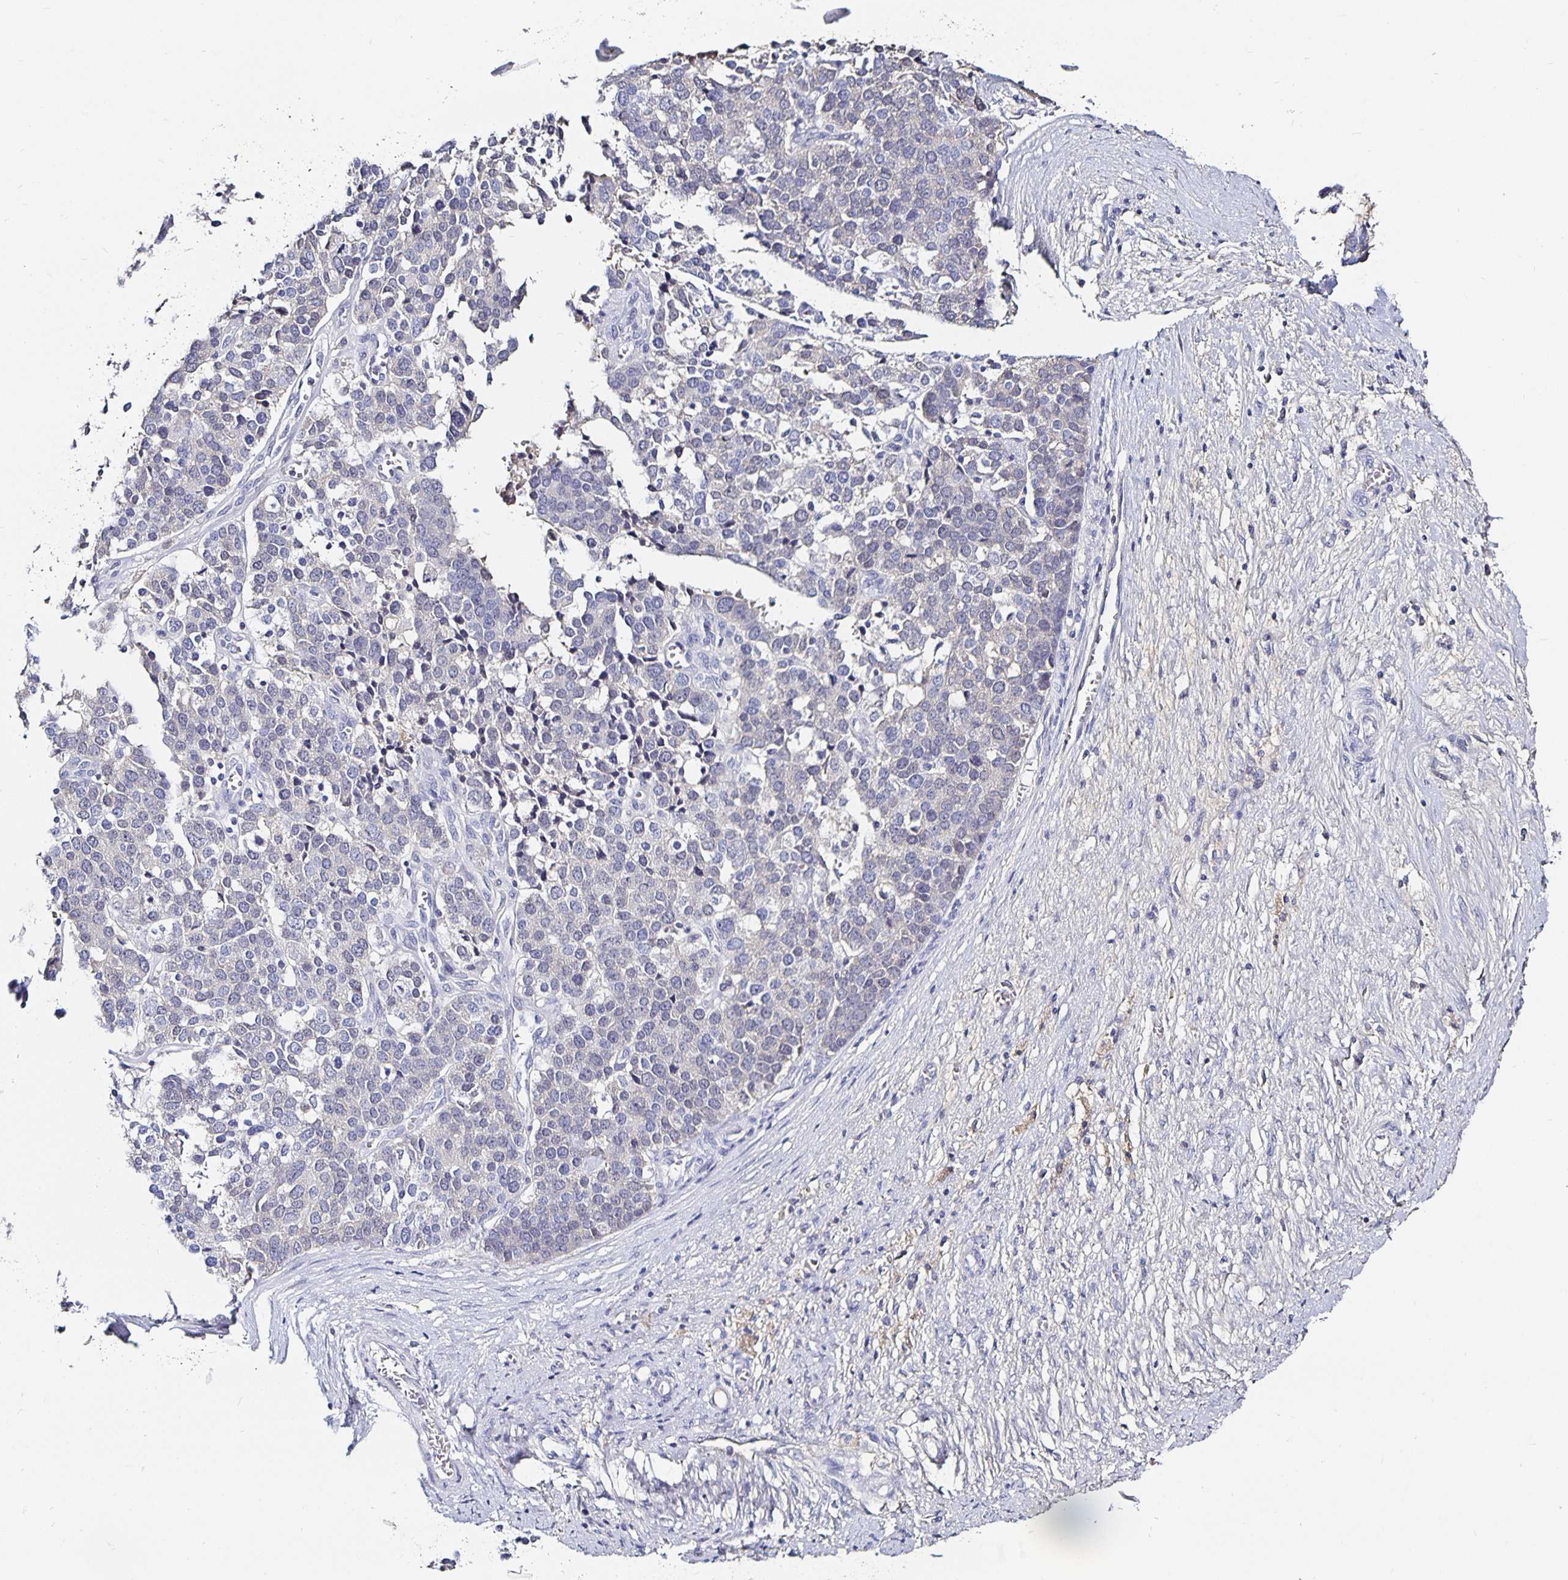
{"staining": {"intensity": "negative", "quantity": "none", "location": "none"}, "tissue": "ovarian cancer", "cell_type": "Tumor cells", "image_type": "cancer", "snomed": [{"axis": "morphology", "description": "Cystadenocarcinoma, serous, NOS"}, {"axis": "topography", "description": "Ovary"}], "caption": "Tumor cells show no significant protein staining in ovarian cancer (serous cystadenocarcinoma).", "gene": "TTR", "patient": {"sex": "female", "age": 44}}